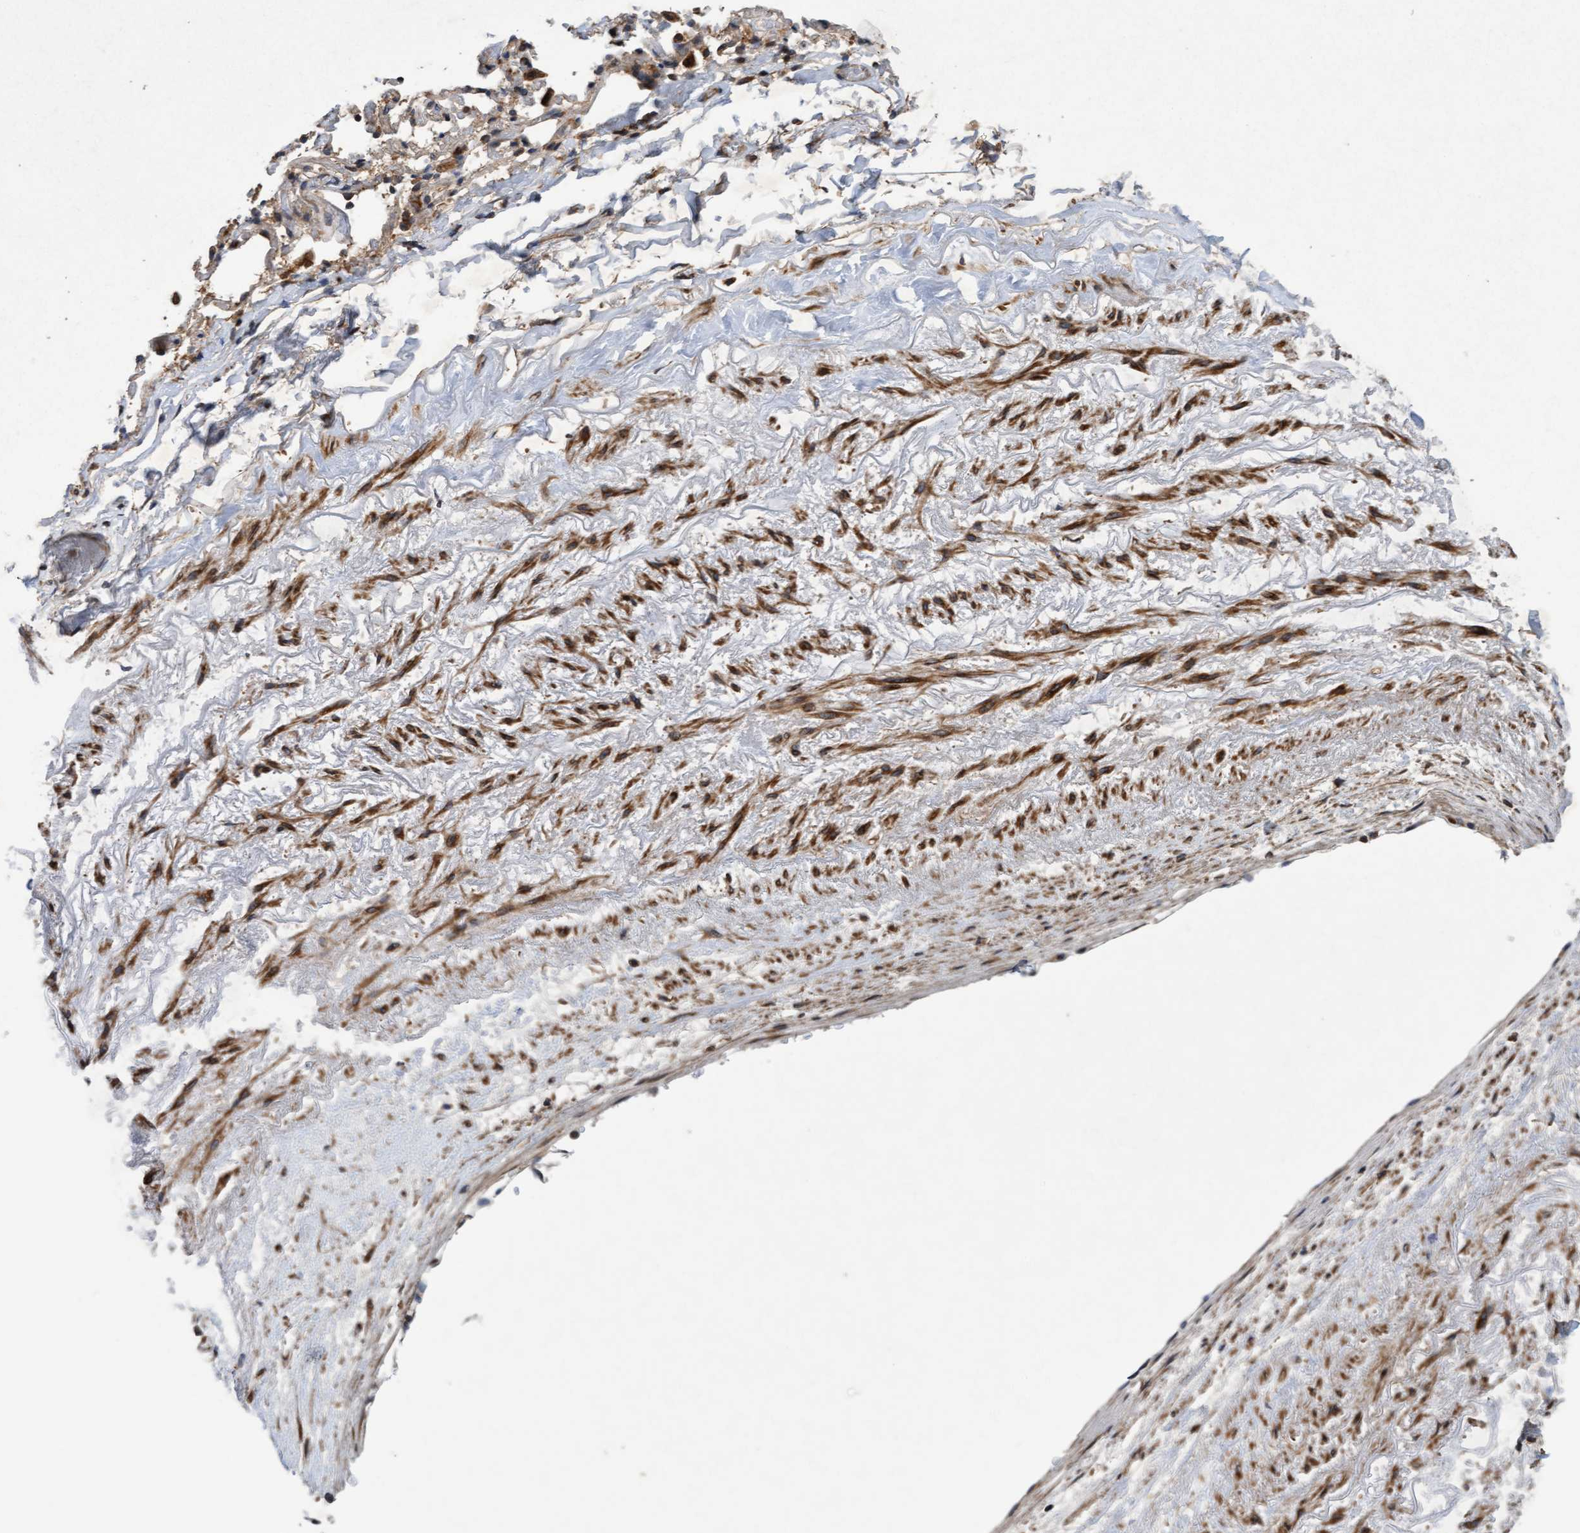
{"staining": {"intensity": "moderate", "quantity": "25%-75%", "location": "cytoplasmic/membranous"}, "tissue": "adipose tissue", "cell_type": "Adipocytes", "image_type": "normal", "snomed": [{"axis": "morphology", "description": "Normal tissue, NOS"}, {"axis": "topography", "description": "Cartilage tissue"}, {"axis": "topography", "description": "Lung"}], "caption": "Brown immunohistochemical staining in normal human adipose tissue reveals moderate cytoplasmic/membranous expression in approximately 25%-75% of adipocytes.", "gene": "ELP5", "patient": {"sex": "female", "age": 77}}